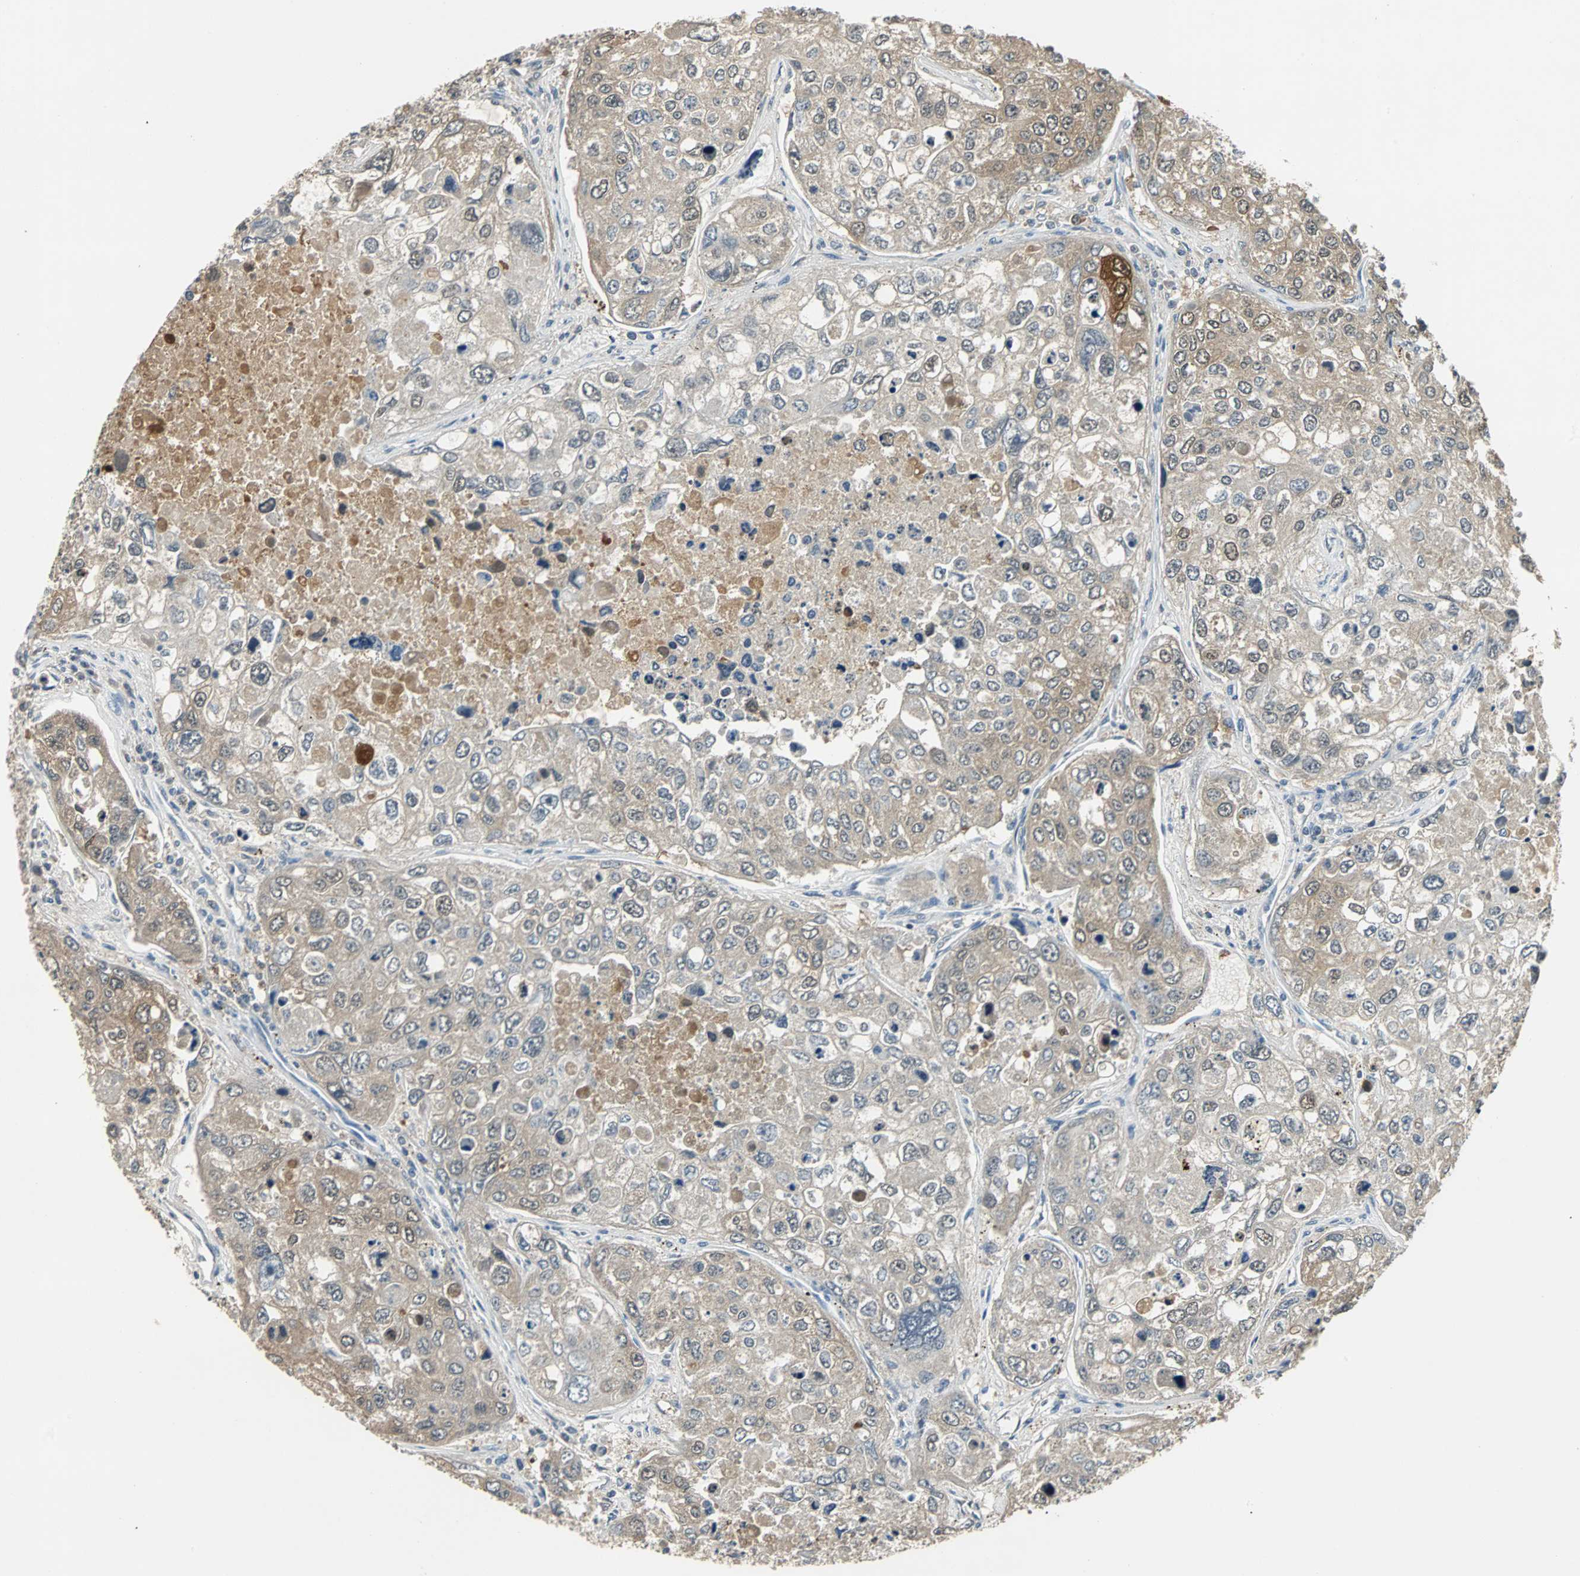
{"staining": {"intensity": "weak", "quantity": "25%-75%", "location": "cytoplasmic/membranous"}, "tissue": "urothelial cancer", "cell_type": "Tumor cells", "image_type": "cancer", "snomed": [{"axis": "morphology", "description": "Urothelial carcinoma, High grade"}, {"axis": "topography", "description": "Lymph node"}, {"axis": "topography", "description": "Urinary bladder"}], "caption": "Immunohistochemical staining of high-grade urothelial carcinoma exhibits low levels of weak cytoplasmic/membranous protein positivity in about 25%-75% of tumor cells. Using DAB (brown) and hematoxylin (blue) stains, captured at high magnification using brightfield microscopy.", "gene": "ABHD2", "patient": {"sex": "male", "age": 51}}